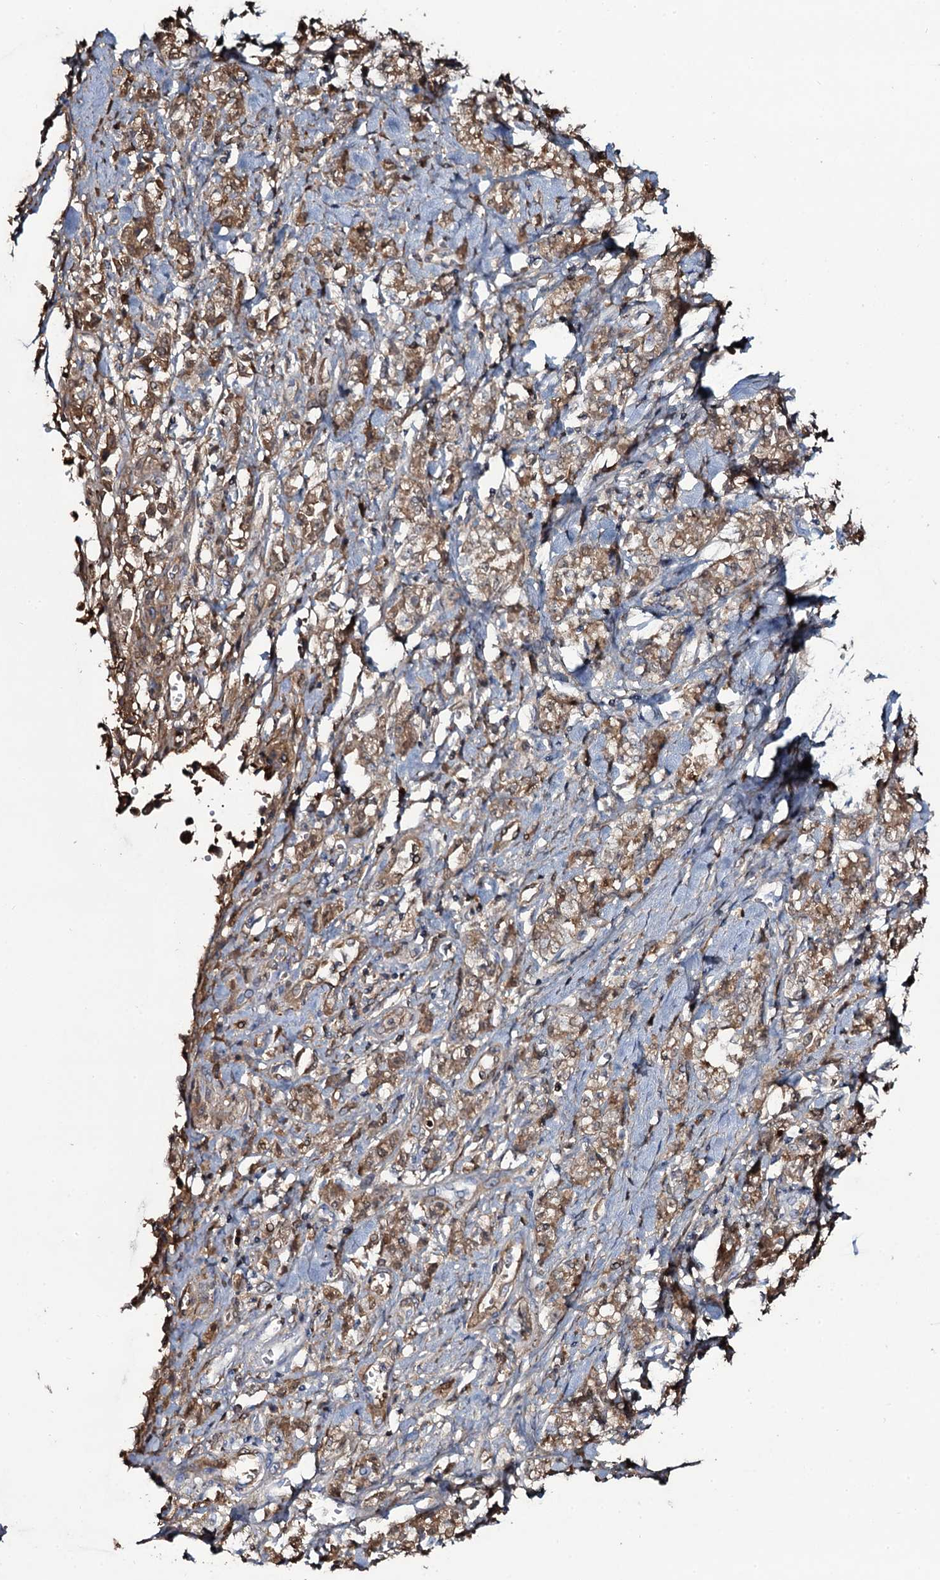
{"staining": {"intensity": "moderate", "quantity": ">75%", "location": "cytoplasmic/membranous,nuclear"}, "tissue": "stomach cancer", "cell_type": "Tumor cells", "image_type": "cancer", "snomed": [{"axis": "morphology", "description": "Adenocarcinoma, NOS"}, {"axis": "topography", "description": "Stomach"}], "caption": "A photomicrograph of stomach cancer stained for a protein displays moderate cytoplasmic/membranous and nuclear brown staining in tumor cells.", "gene": "EDN1", "patient": {"sex": "female", "age": 76}}